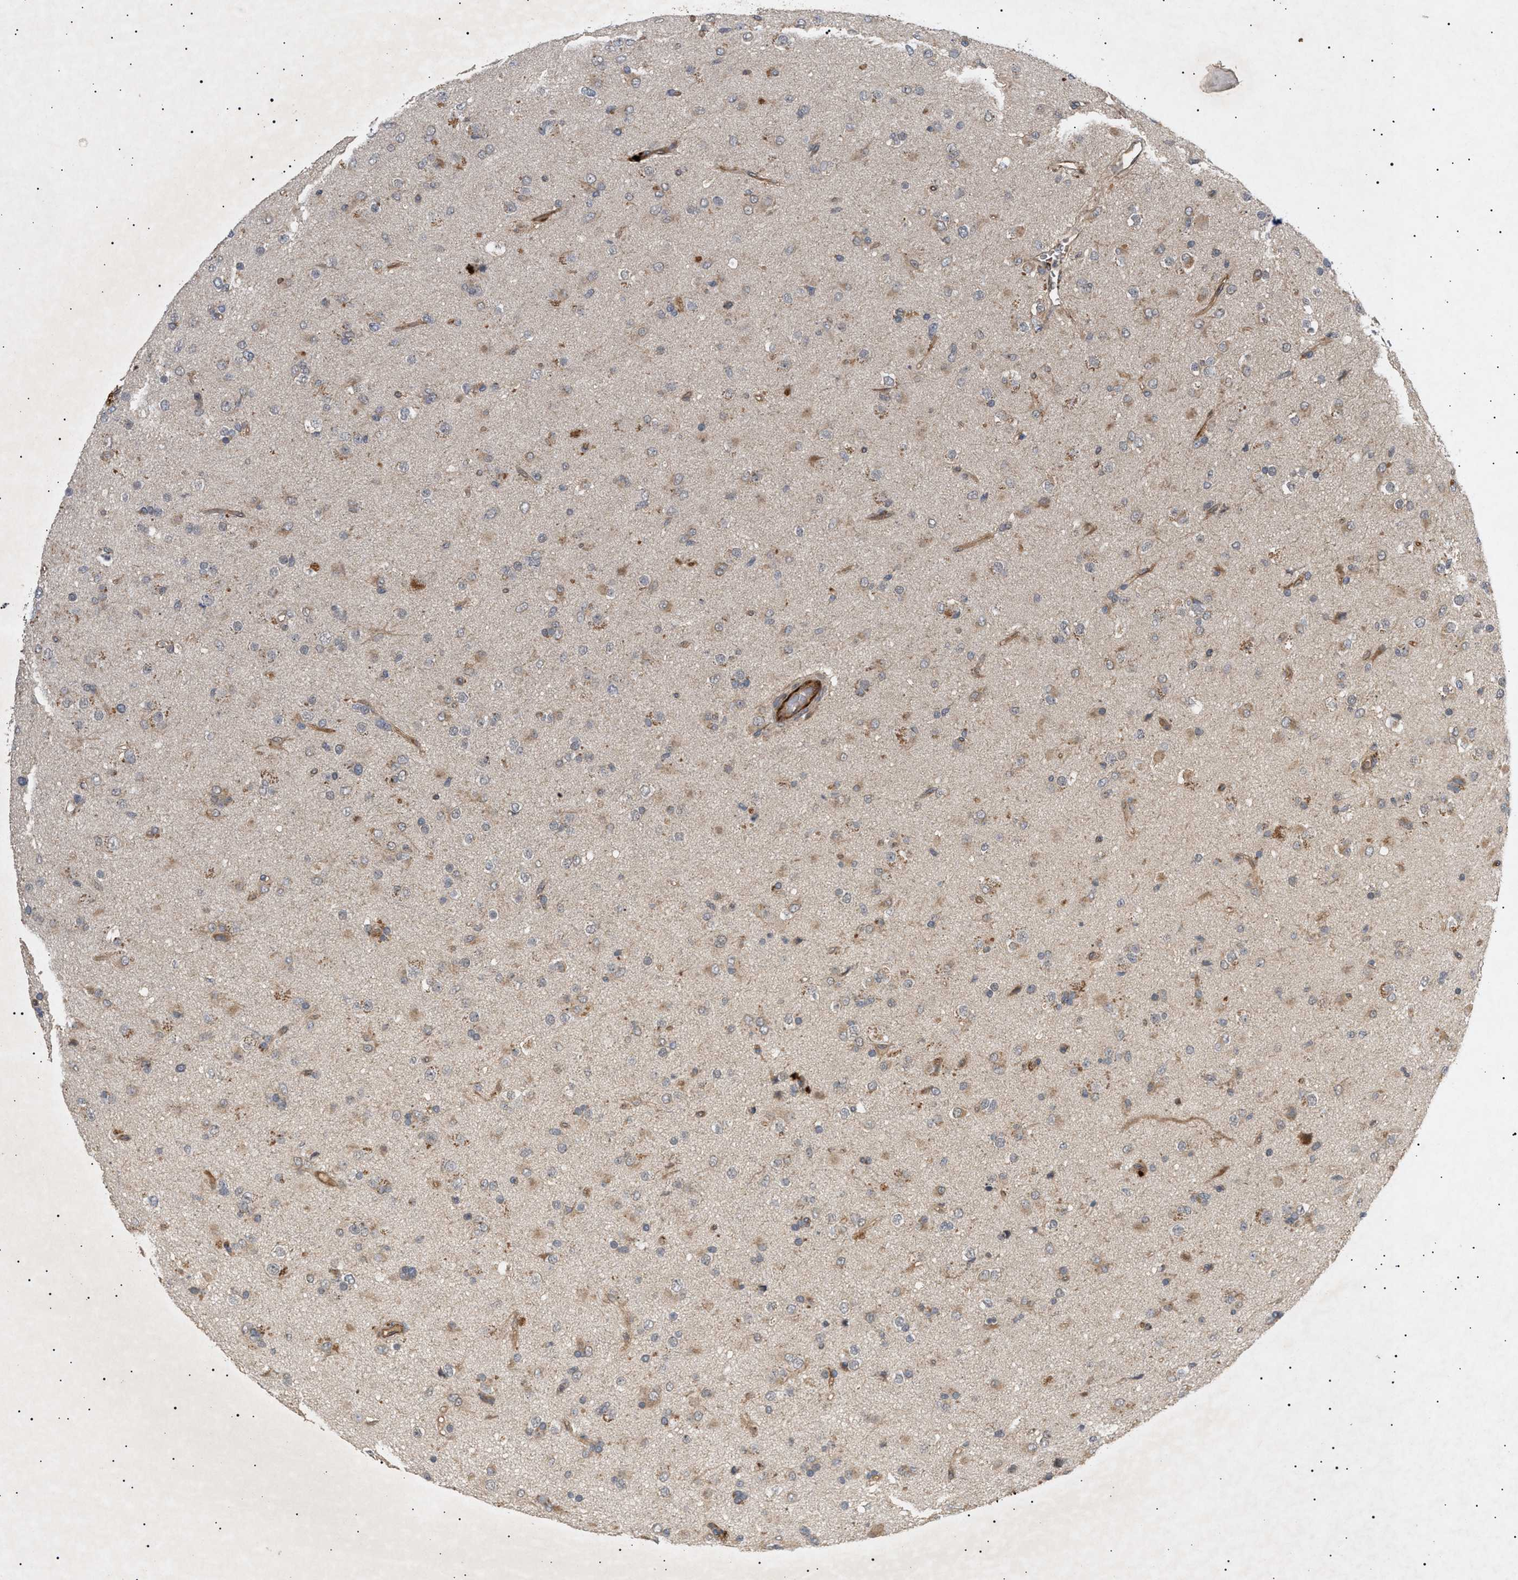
{"staining": {"intensity": "weak", "quantity": "25%-75%", "location": "cytoplasmic/membranous"}, "tissue": "glioma", "cell_type": "Tumor cells", "image_type": "cancer", "snomed": [{"axis": "morphology", "description": "Glioma, malignant, Low grade"}, {"axis": "topography", "description": "Brain"}], "caption": "Protein staining of malignant glioma (low-grade) tissue reveals weak cytoplasmic/membranous staining in about 25%-75% of tumor cells.", "gene": "SIRT5", "patient": {"sex": "male", "age": 65}}